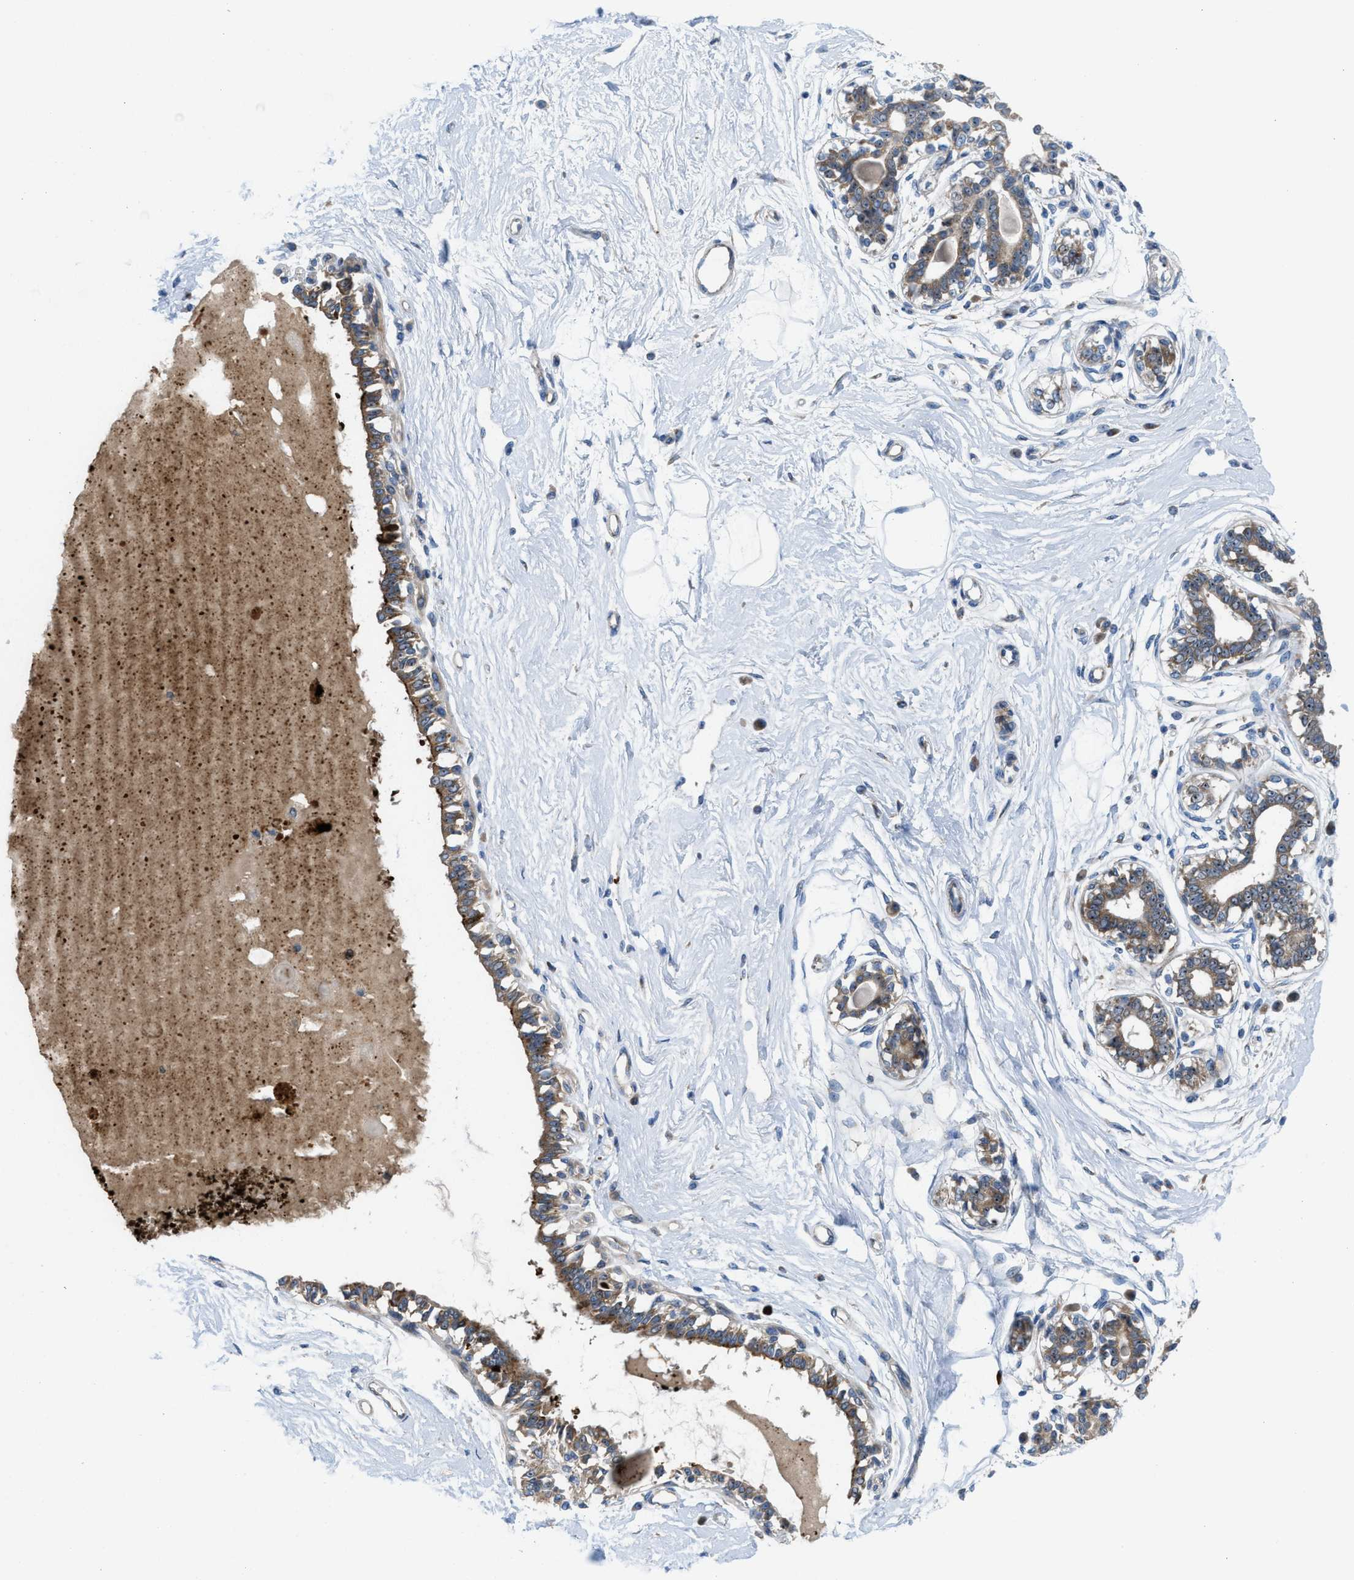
{"staining": {"intensity": "negative", "quantity": "none", "location": "none"}, "tissue": "breast", "cell_type": "Adipocytes", "image_type": "normal", "snomed": [{"axis": "morphology", "description": "Normal tissue, NOS"}, {"axis": "topography", "description": "Breast"}], "caption": "Adipocytes show no significant protein expression in benign breast. (DAB (3,3'-diaminobenzidine) immunohistochemistry (IHC), high magnification).", "gene": "TPH1", "patient": {"sex": "female", "age": 45}}